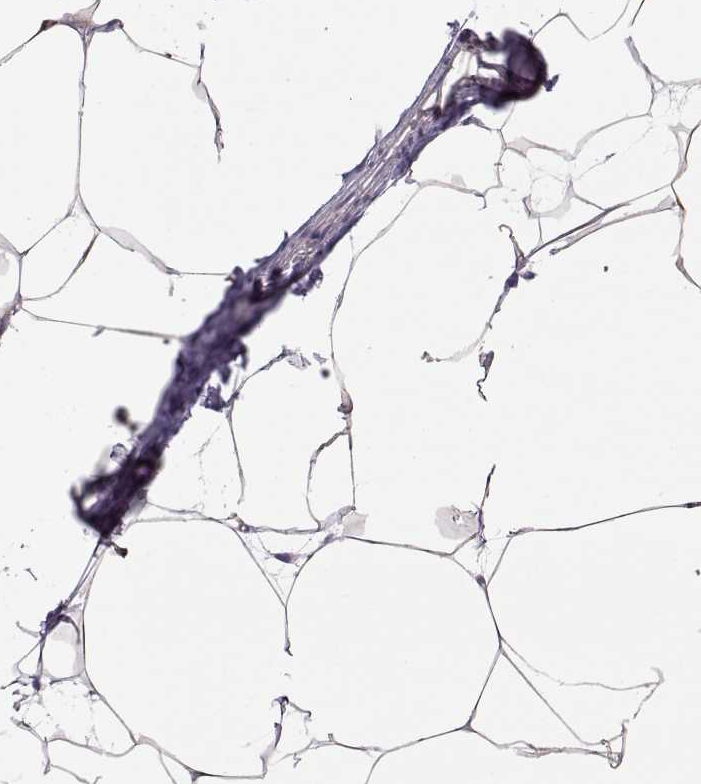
{"staining": {"intensity": "weak", "quantity": ">75%", "location": "cytoplasmic/membranous"}, "tissue": "breast", "cell_type": "Adipocytes", "image_type": "normal", "snomed": [{"axis": "morphology", "description": "Normal tissue, NOS"}, {"axis": "topography", "description": "Breast"}], "caption": "Breast stained with IHC reveals weak cytoplasmic/membranous expression in approximately >75% of adipocytes.", "gene": "VSX2", "patient": {"sex": "female", "age": 32}}